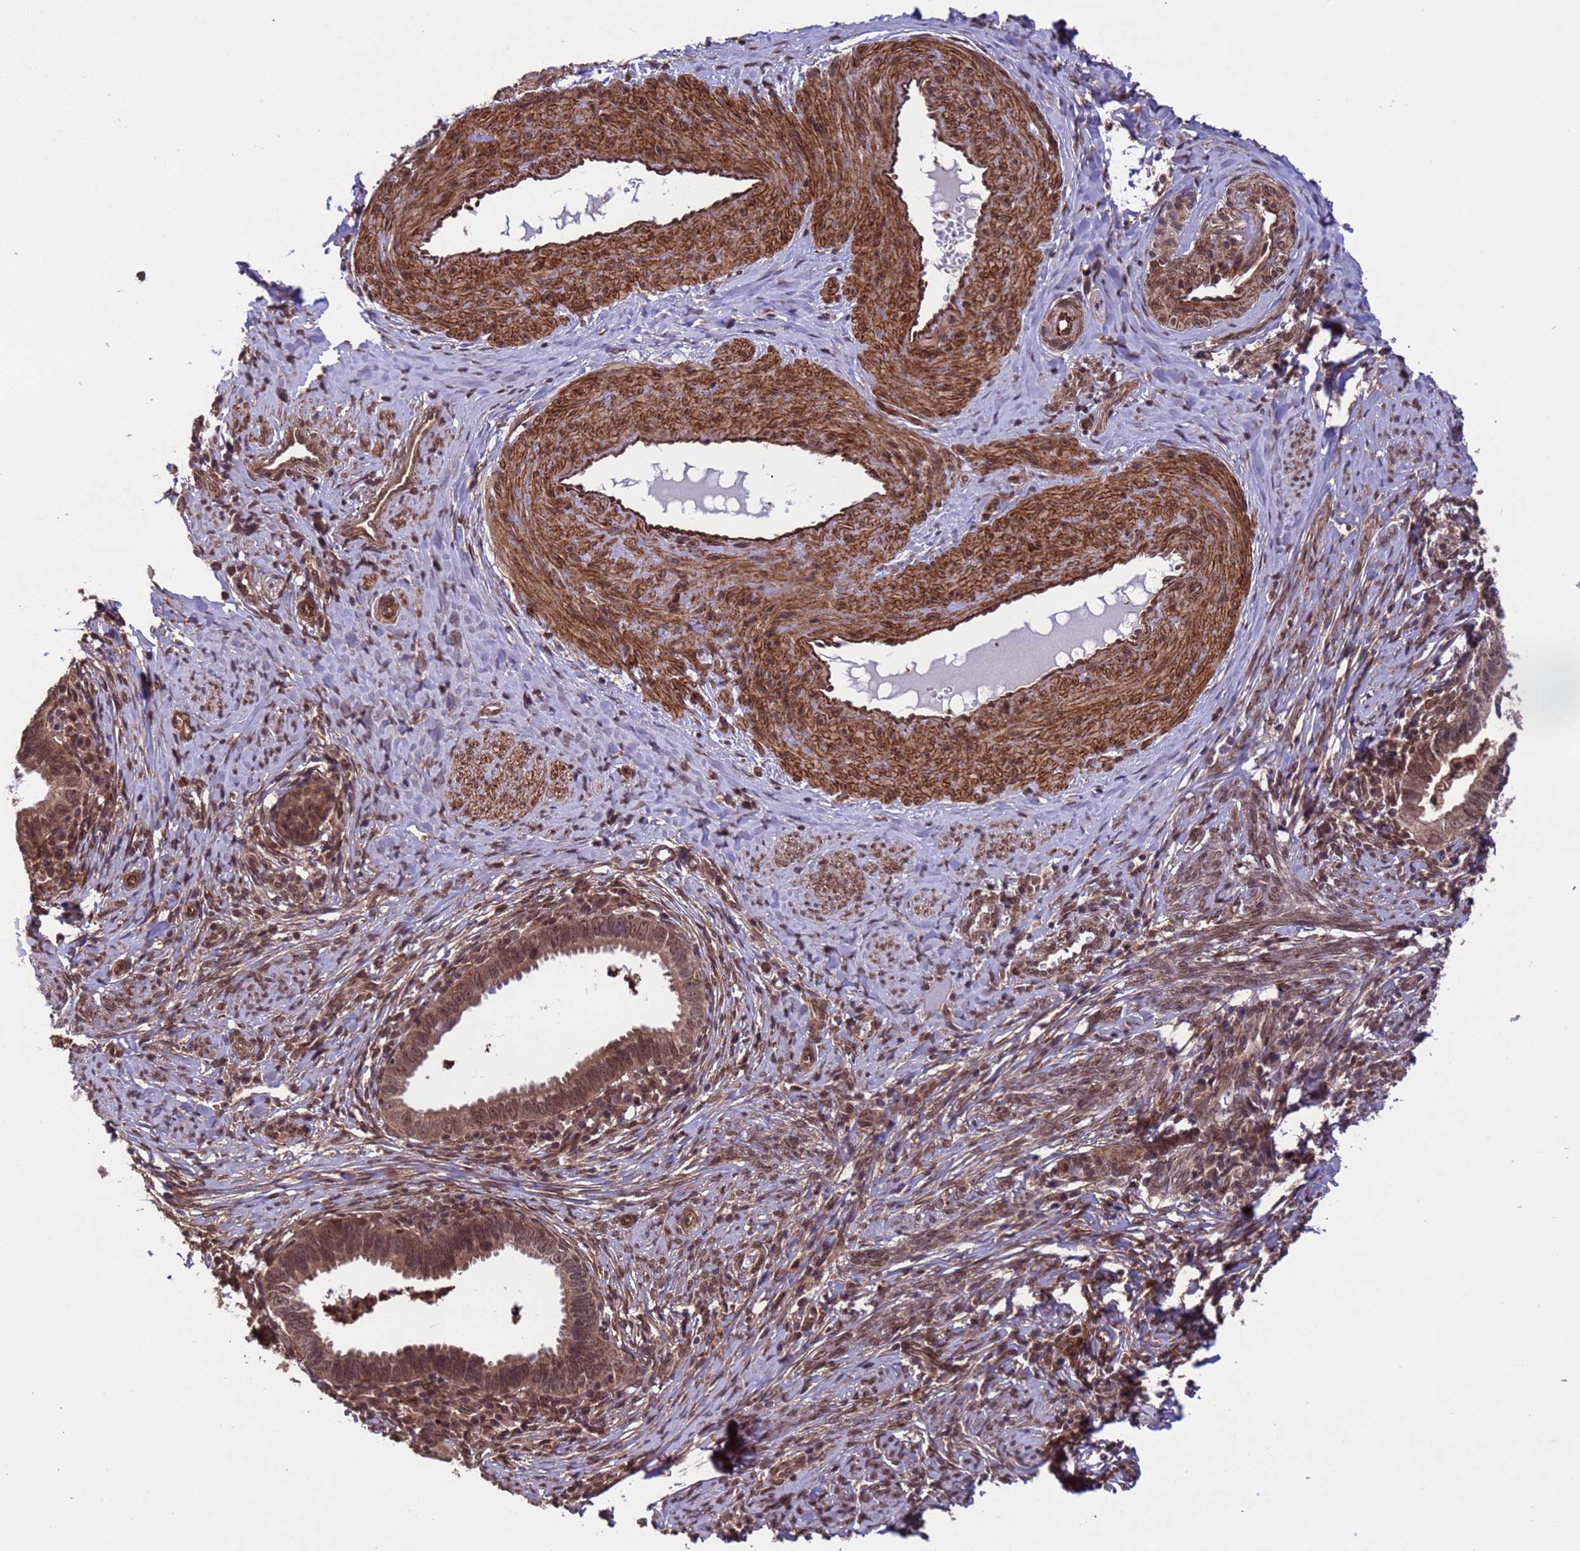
{"staining": {"intensity": "moderate", "quantity": ">75%", "location": "cytoplasmic/membranous,nuclear"}, "tissue": "cervical cancer", "cell_type": "Tumor cells", "image_type": "cancer", "snomed": [{"axis": "morphology", "description": "Adenocarcinoma, NOS"}, {"axis": "topography", "description": "Cervix"}], "caption": "Immunohistochemistry (DAB) staining of cervical cancer reveals moderate cytoplasmic/membranous and nuclear protein expression in about >75% of tumor cells.", "gene": "VSTM4", "patient": {"sex": "female", "age": 36}}